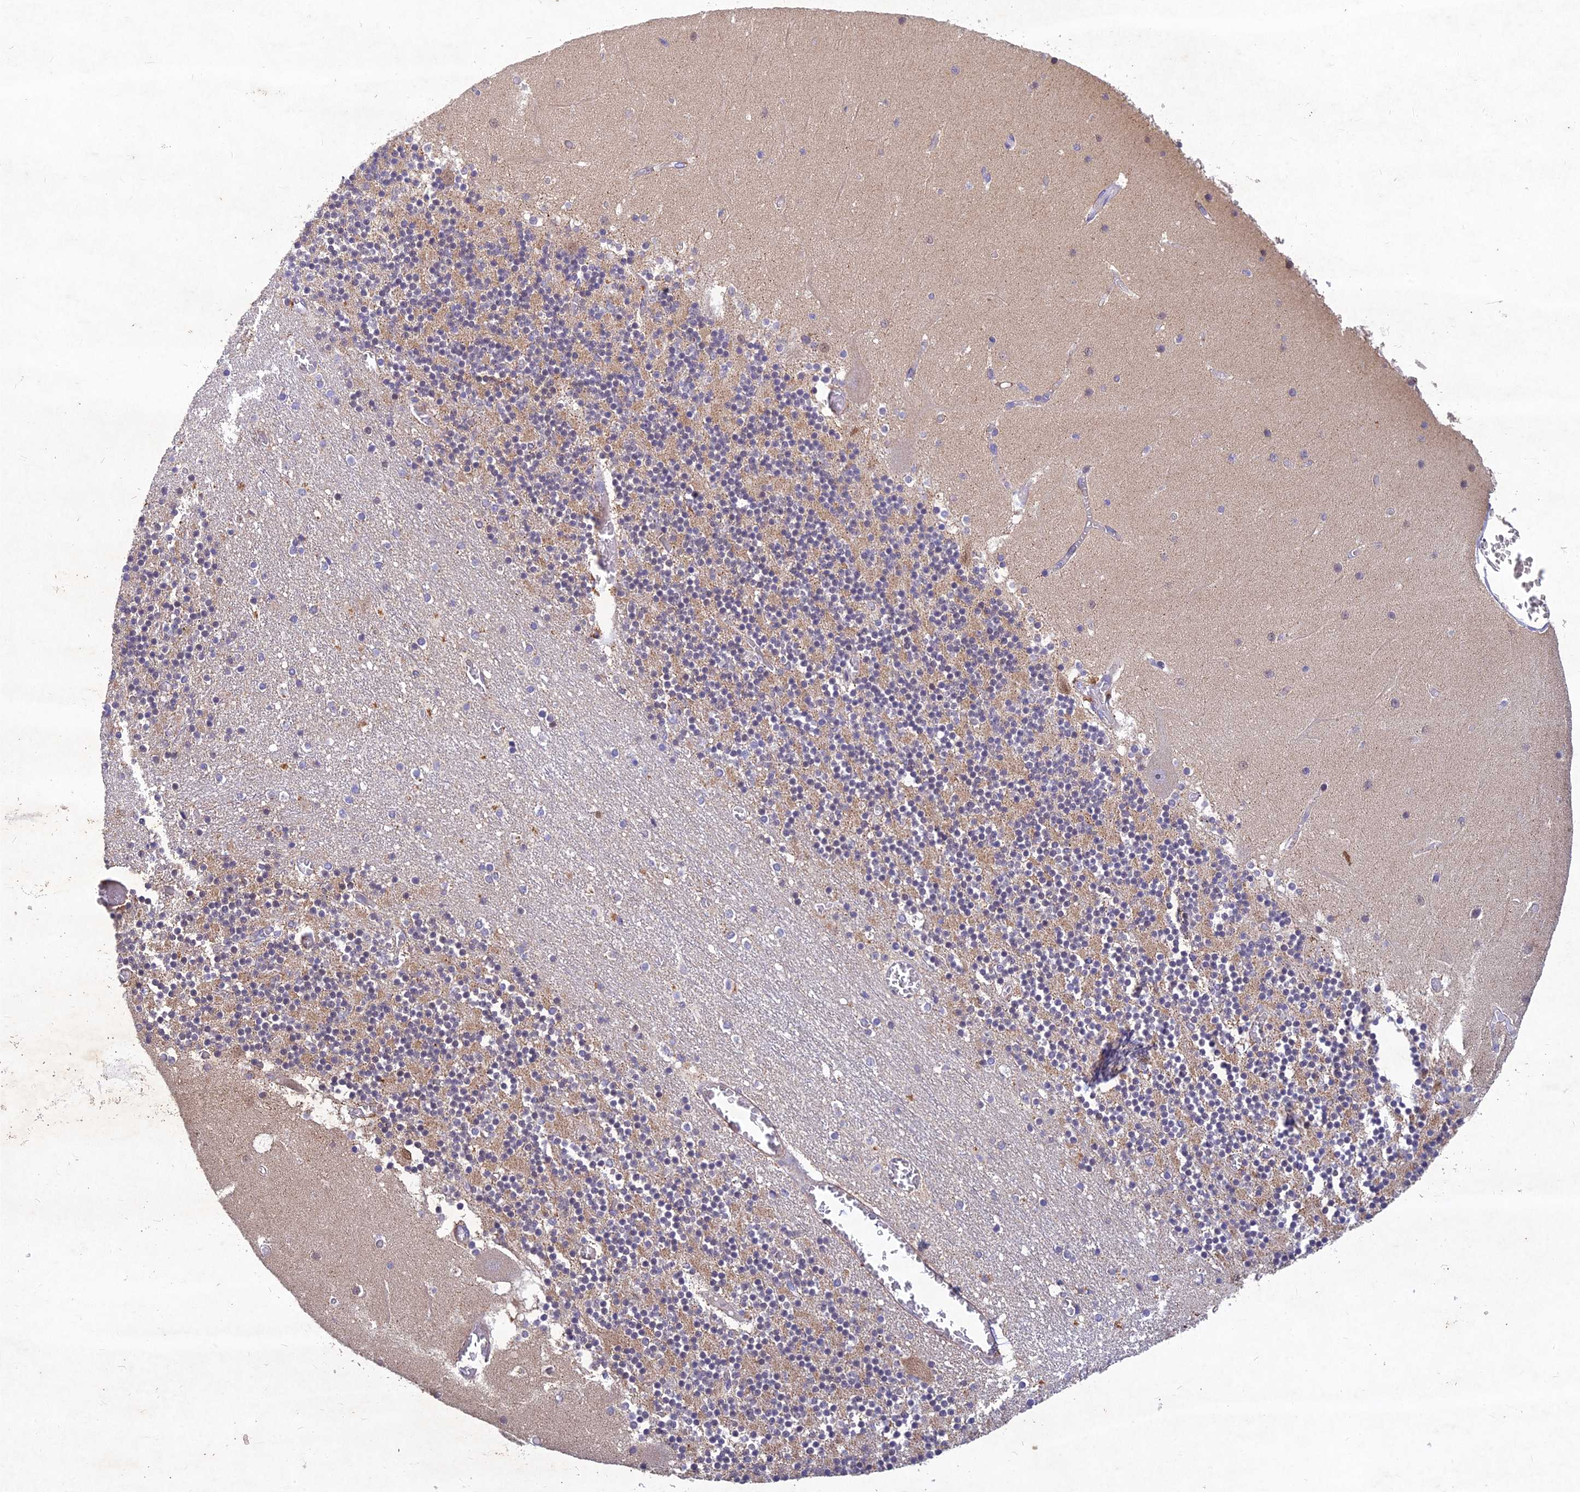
{"staining": {"intensity": "weak", "quantity": "25%-75%", "location": "cytoplasmic/membranous"}, "tissue": "cerebellum", "cell_type": "Cells in granular layer", "image_type": "normal", "snomed": [{"axis": "morphology", "description": "Normal tissue, NOS"}, {"axis": "topography", "description": "Cerebellum"}], "caption": "Immunohistochemistry (IHC) of benign cerebellum reveals low levels of weak cytoplasmic/membranous staining in about 25%-75% of cells in granular layer. (DAB IHC, brown staining for protein, blue staining for nuclei).", "gene": "RELCH", "patient": {"sex": "female", "age": 28}}